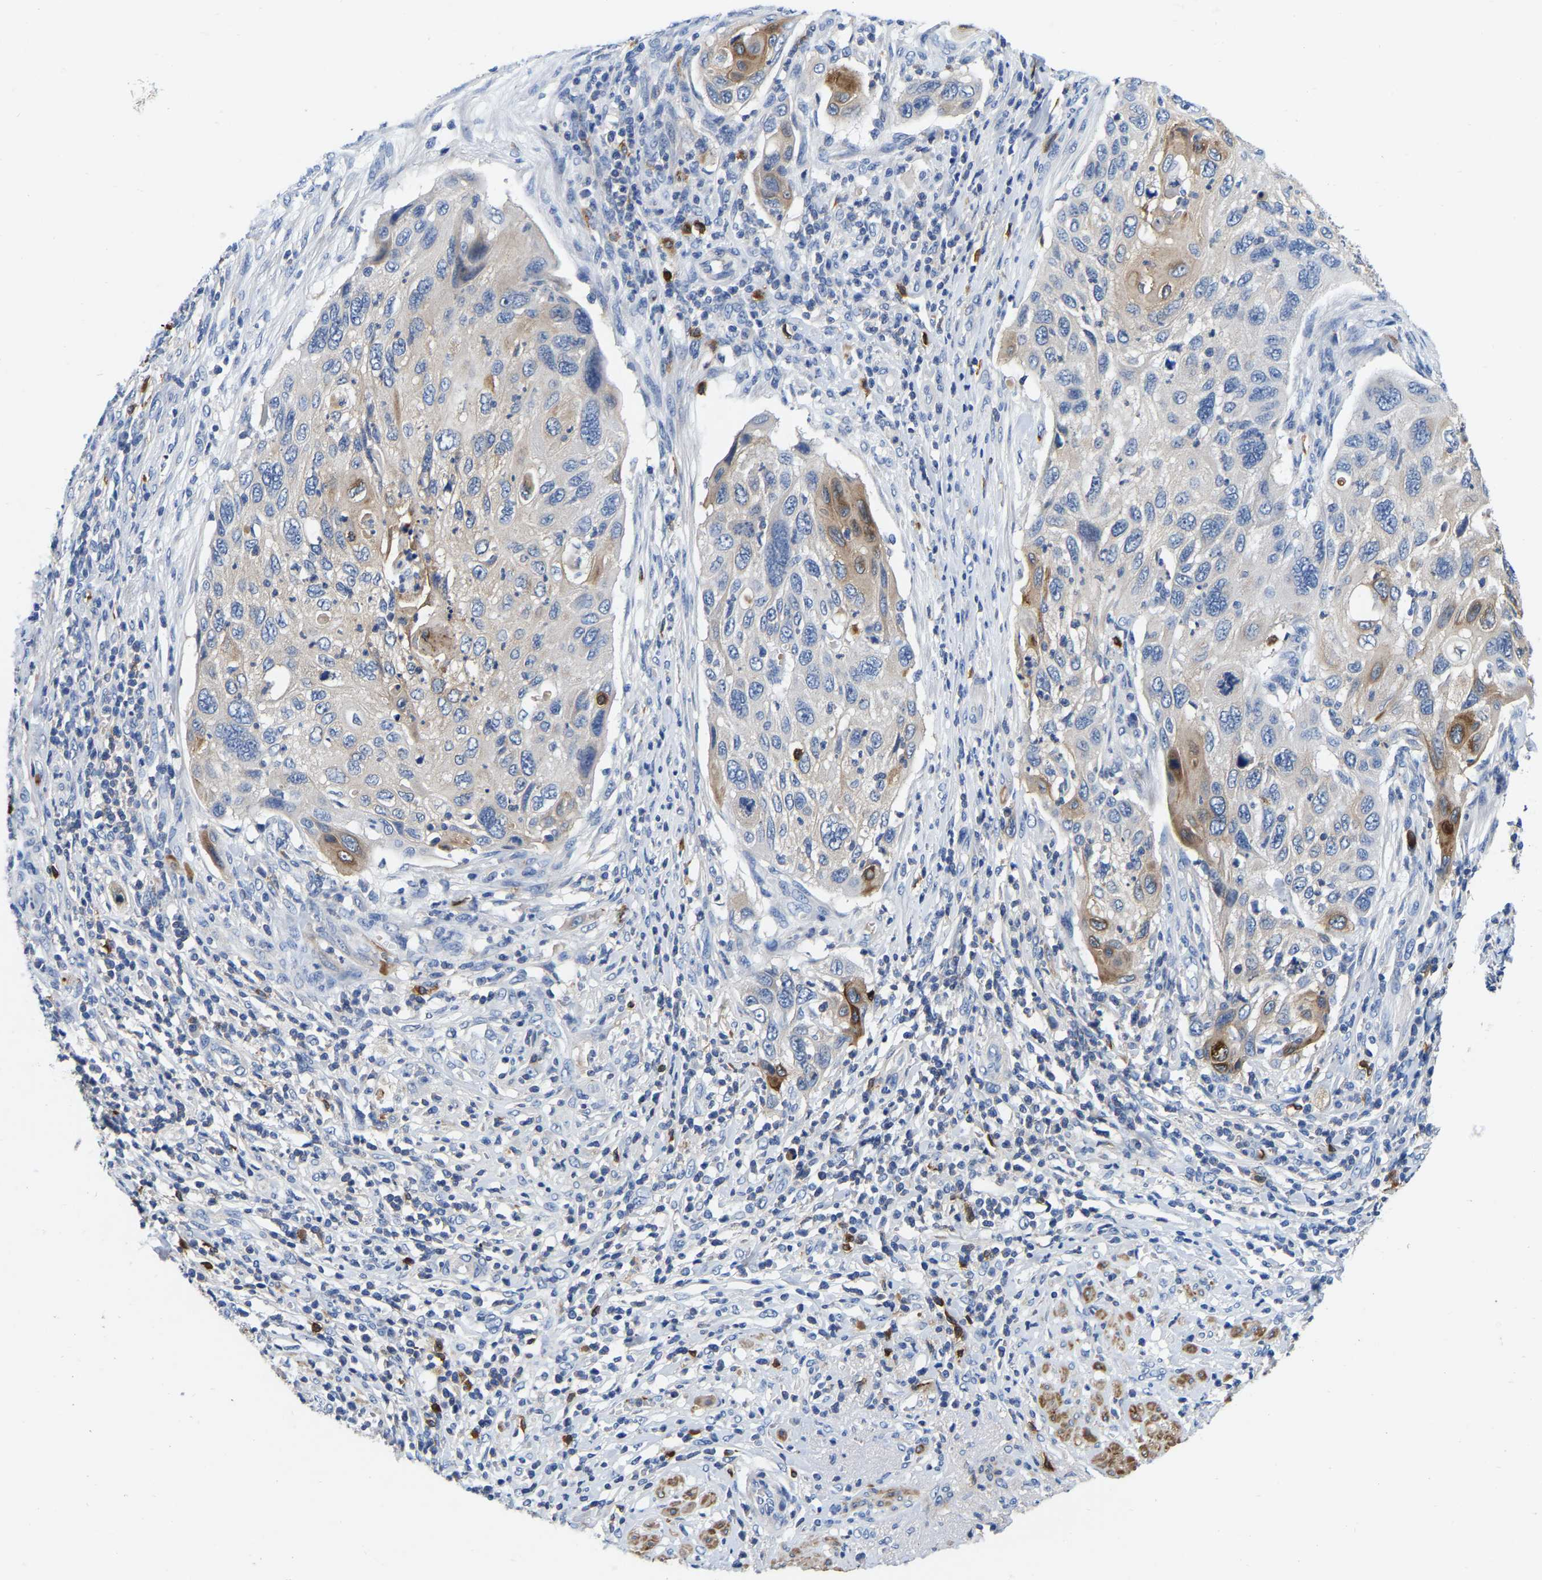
{"staining": {"intensity": "moderate", "quantity": "<25%", "location": "cytoplasmic/membranous"}, "tissue": "cervical cancer", "cell_type": "Tumor cells", "image_type": "cancer", "snomed": [{"axis": "morphology", "description": "Squamous cell carcinoma, NOS"}, {"axis": "topography", "description": "Cervix"}], "caption": "Cervical cancer was stained to show a protein in brown. There is low levels of moderate cytoplasmic/membranous expression in approximately <25% of tumor cells.", "gene": "RAB27B", "patient": {"sex": "female", "age": 70}}